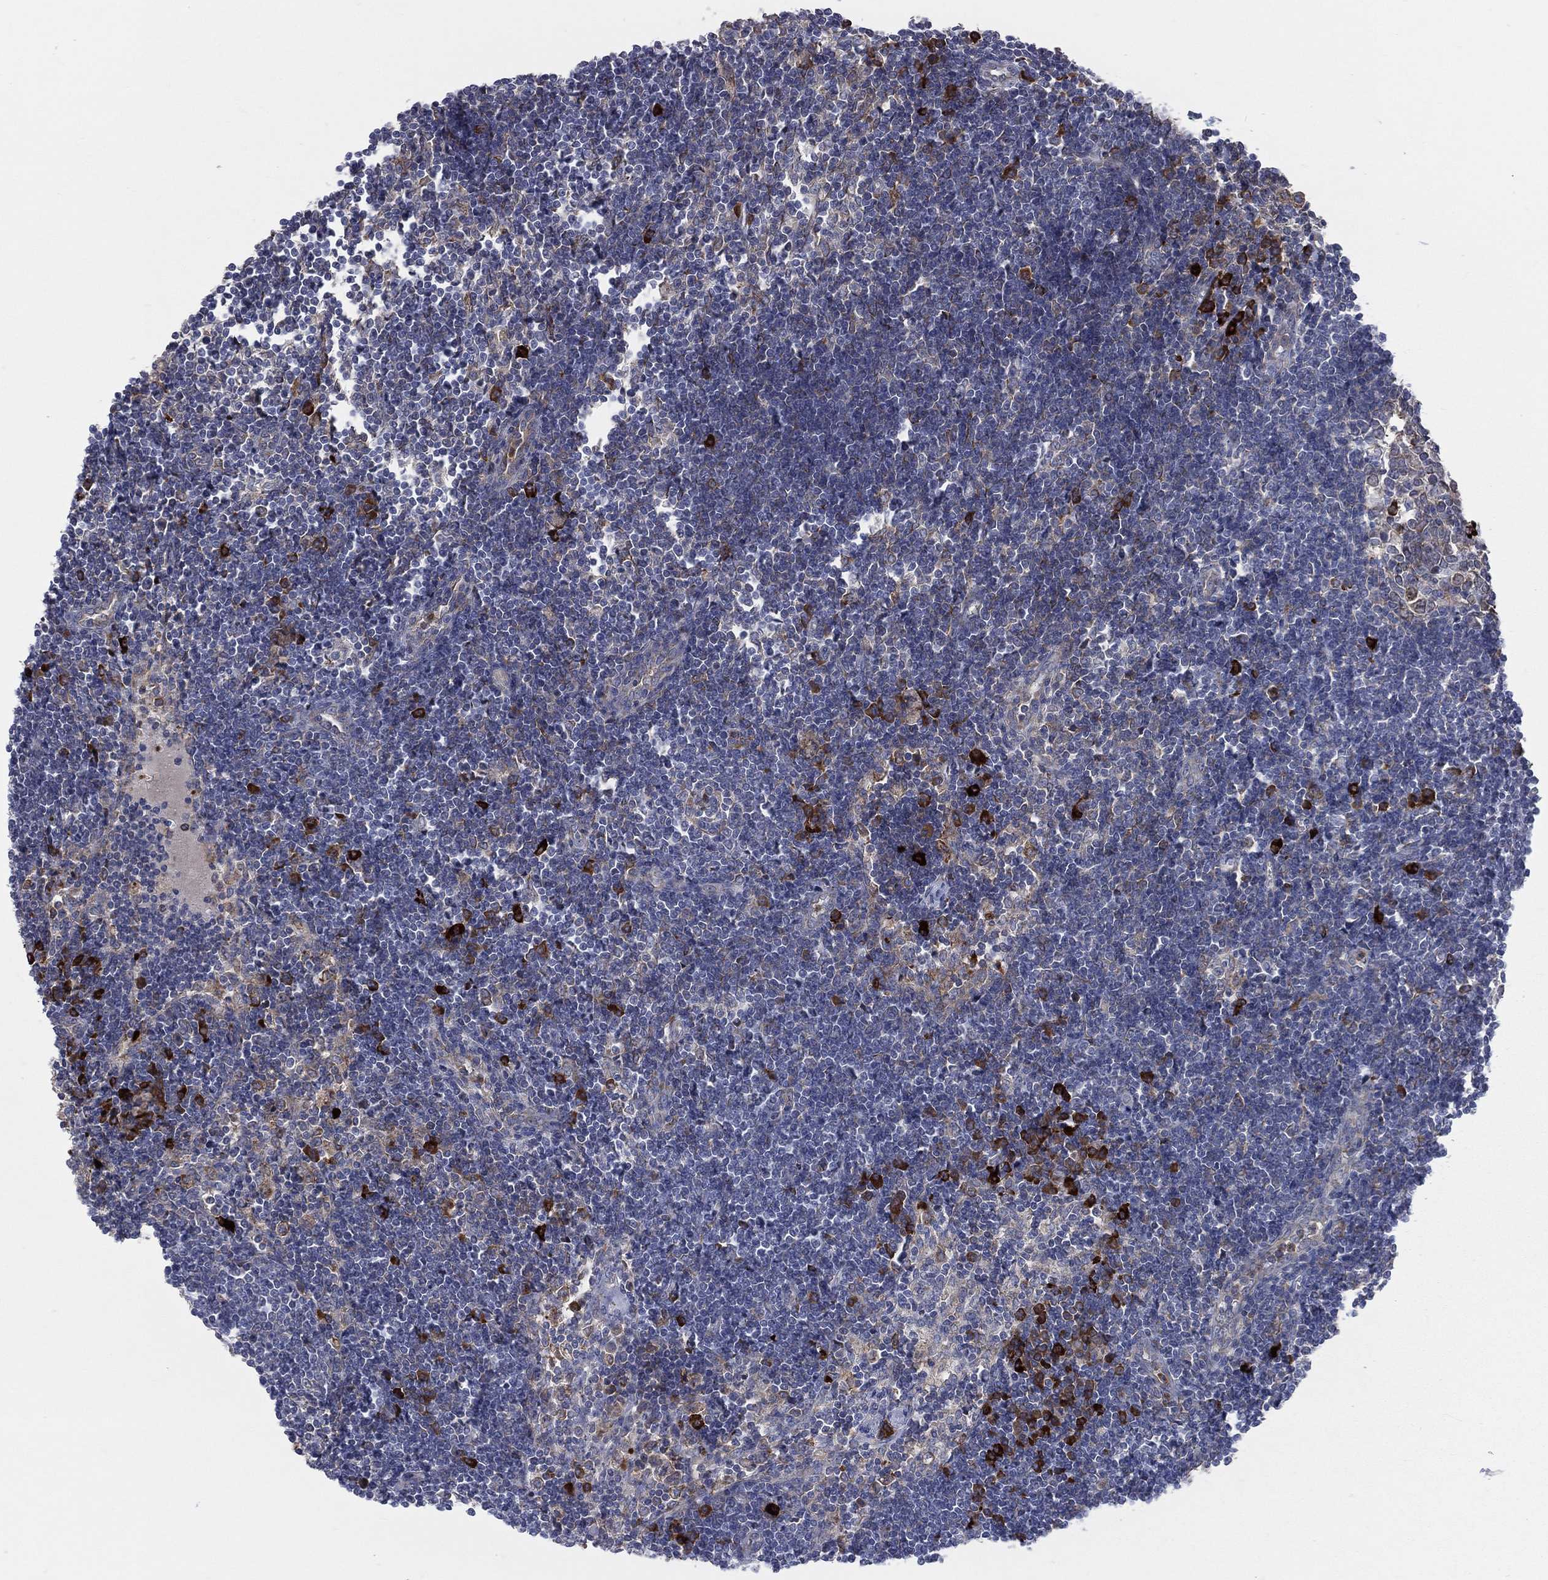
{"staining": {"intensity": "strong", "quantity": "<25%", "location": "cytoplasmic/membranous"}, "tissue": "lymph node", "cell_type": "Germinal center cells", "image_type": "normal", "snomed": [{"axis": "morphology", "description": "Normal tissue, NOS"}, {"axis": "morphology", "description": "Adenocarcinoma, NOS"}, {"axis": "topography", "description": "Lymph node"}, {"axis": "topography", "description": "Pancreas"}], "caption": "Lymph node stained with immunohistochemistry (IHC) demonstrates strong cytoplasmic/membranous positivity in approximately <25% of germinal center cells. (brown staining indicates protein expression, while blue staining denotes nuclei).", "gene": "CCDC159", "patient": {"sex": "female", "age": 58}}